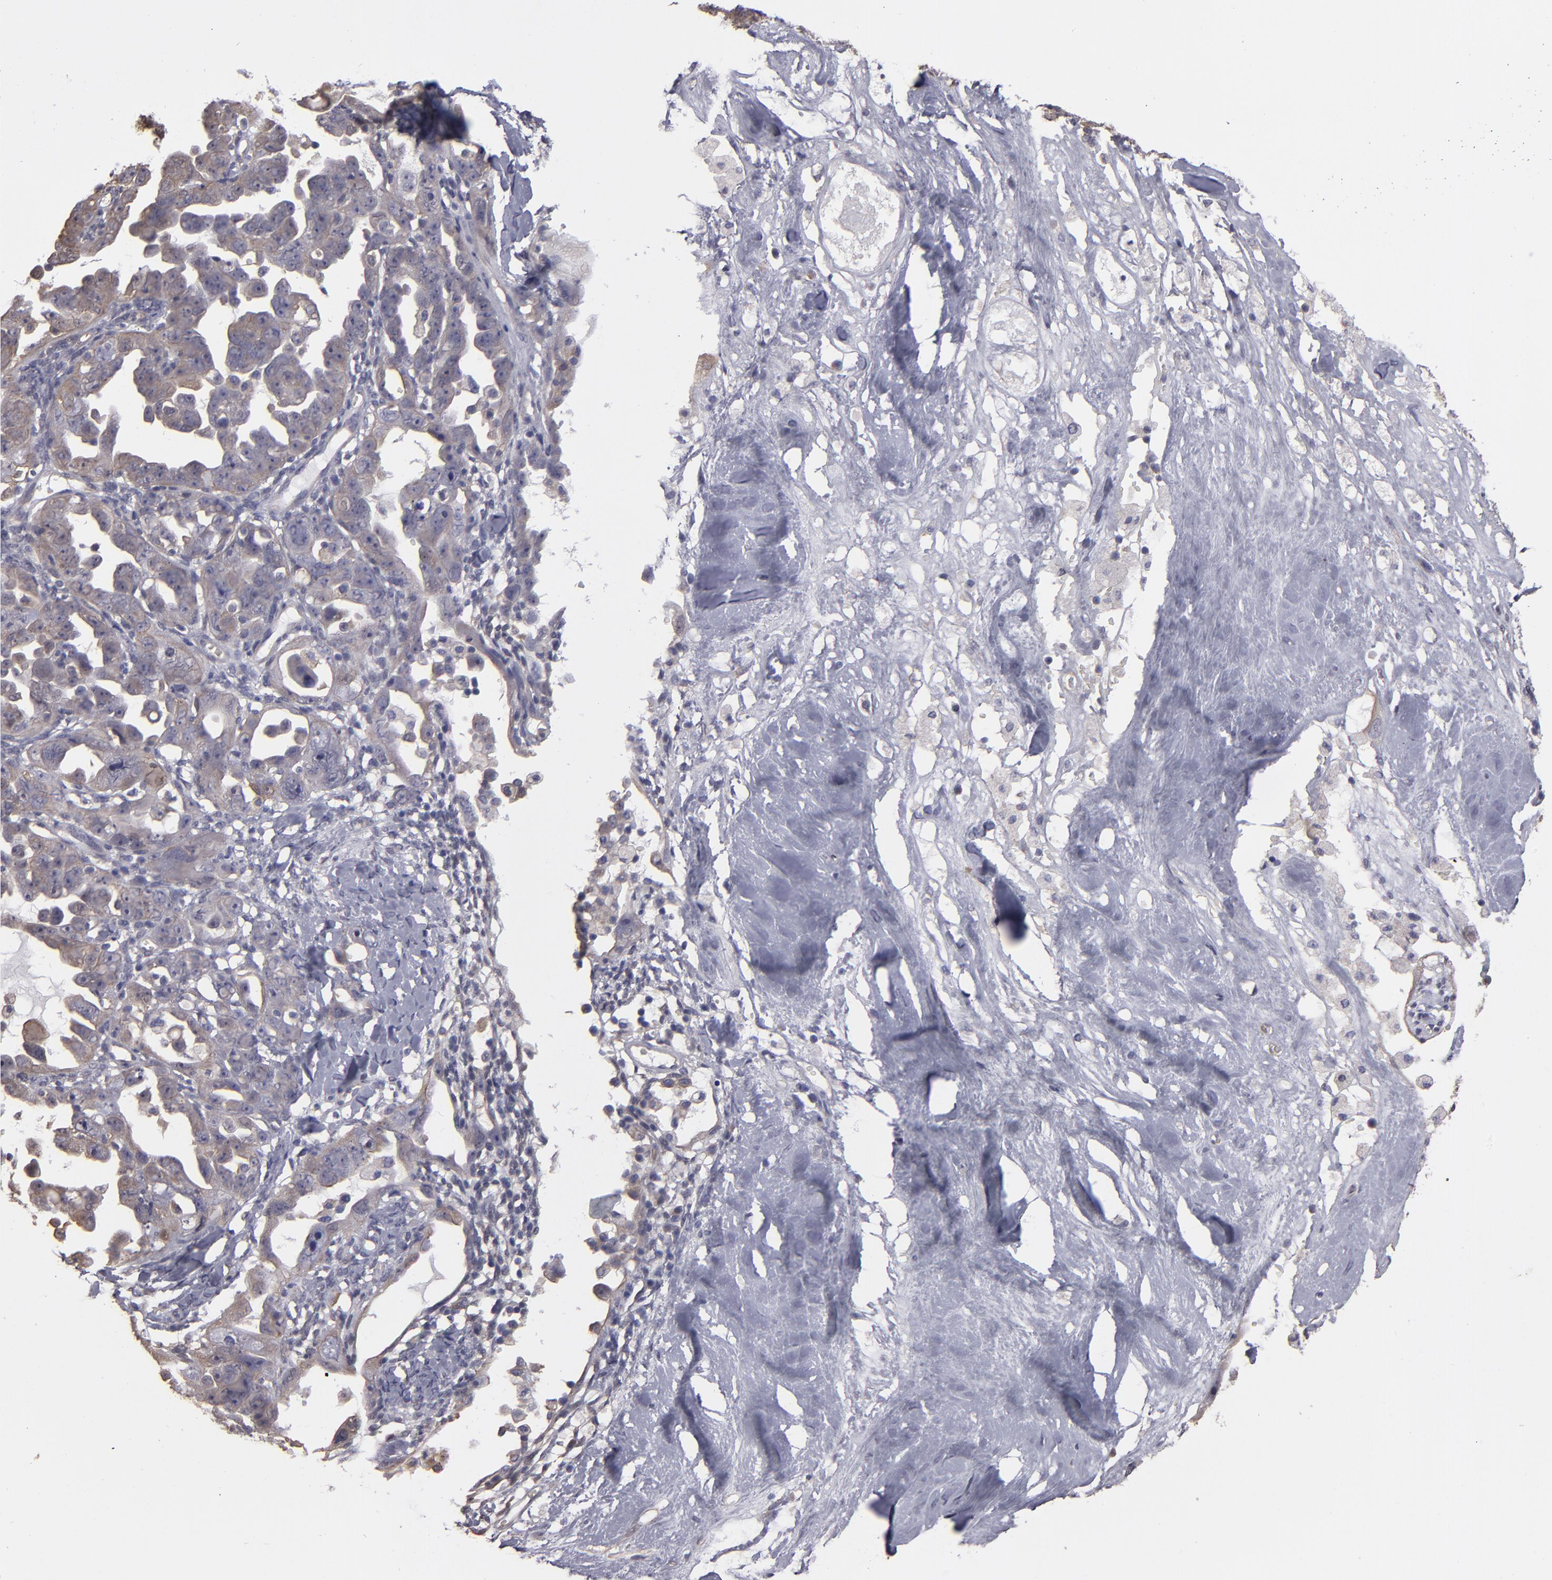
{"staining": {"intensity": "weak", "quantity": ">75%", "location": "cytoplasmic/membranous"}, "tissue": "ovarian cancer", "cell_type": "Tumor cells", "image_type": "cancer", "snomed": [{"axis": "morphology", "description": "Cystadenocarcinoma, serous, NOS"}, {"axis": "topography", "description": "Ovary"}], "caption": "This is a micrograph of IHC staining of serous cystadenocarcinoma (ovarian), which shows weak staining in the cytoplasmic/membranous of tumor cells.", "gene": "NDRG2", "patient": {"sex": "female", "age": 66}}